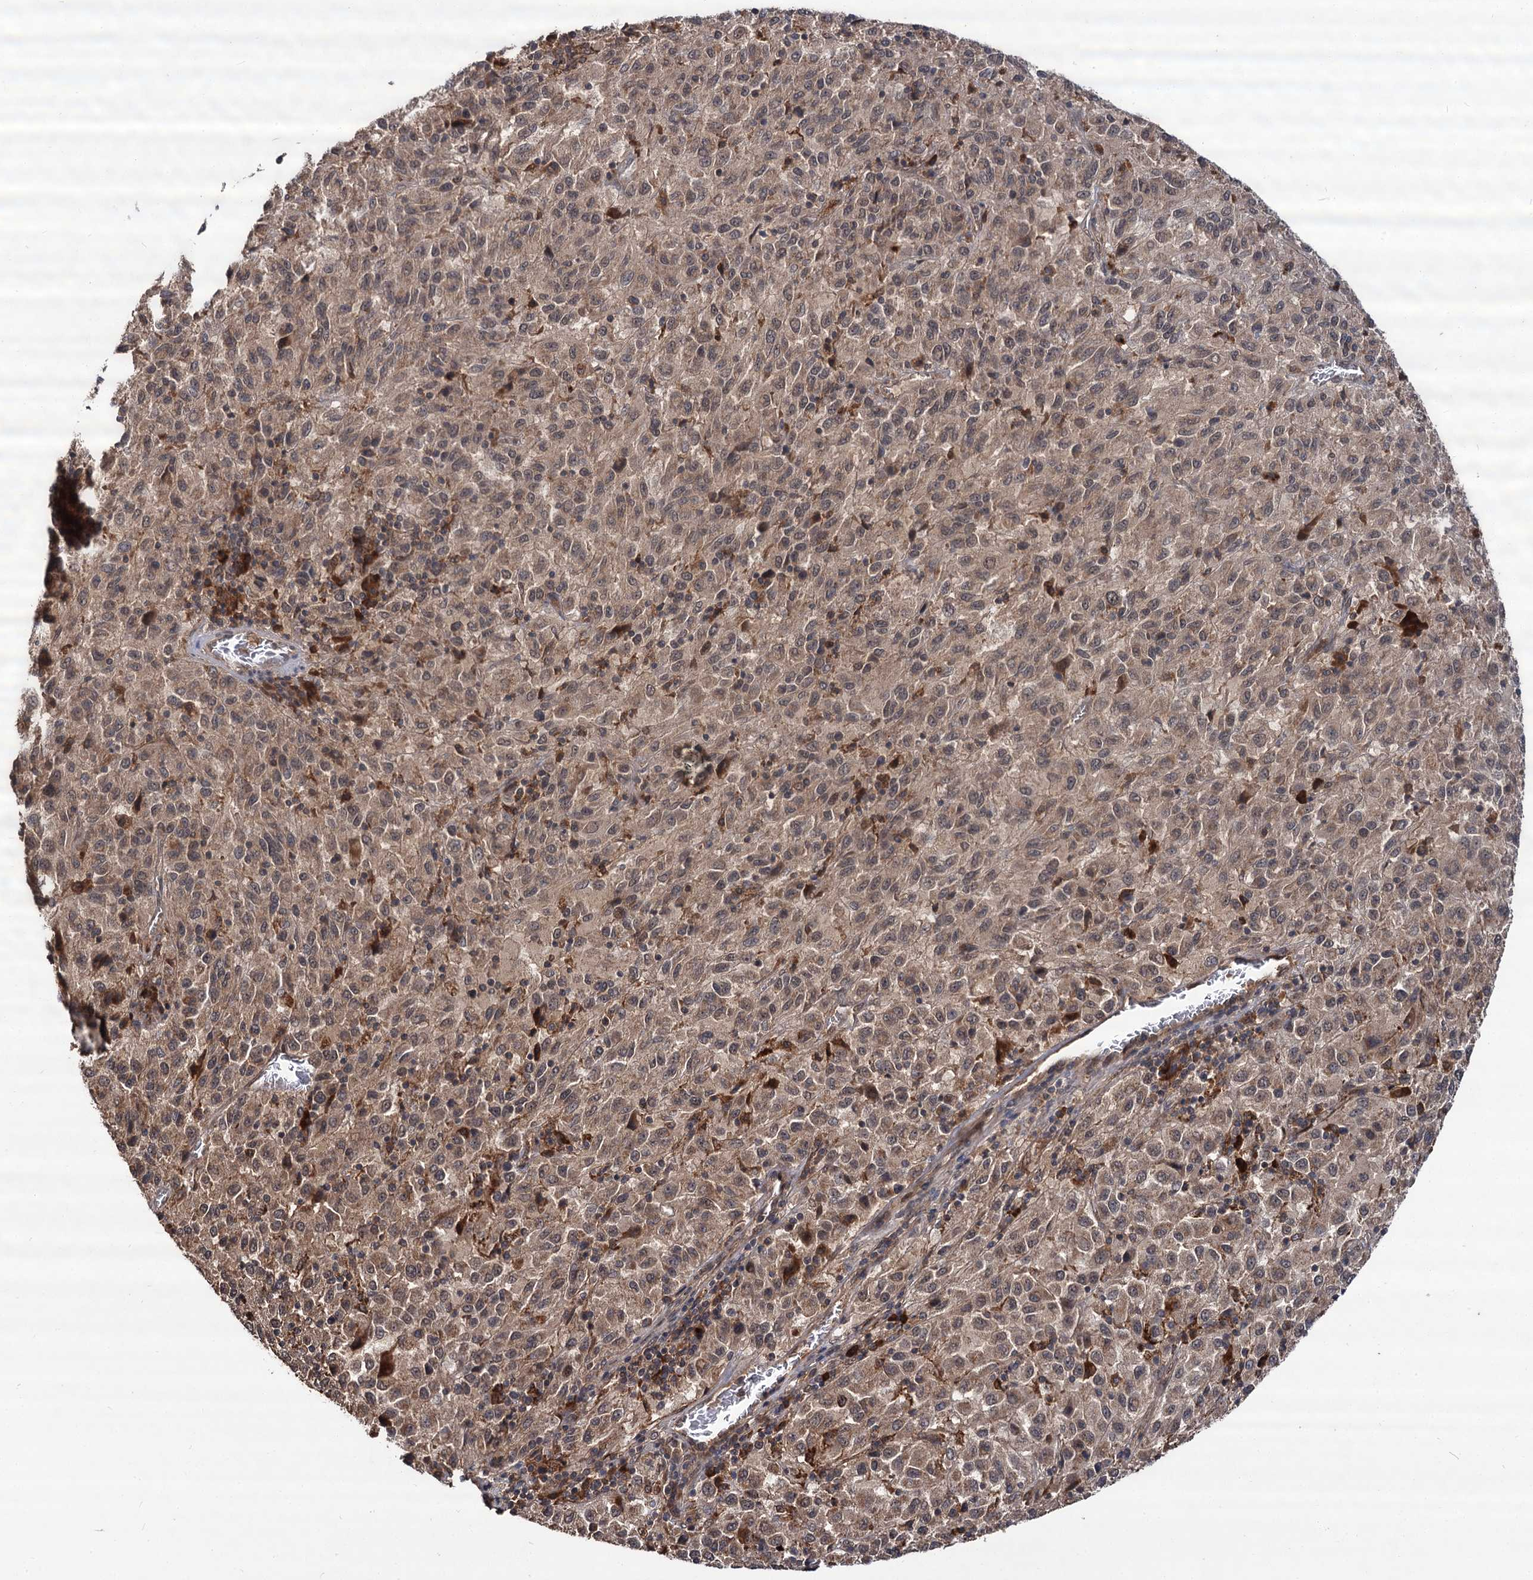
{"staining": {"intensity": "weak", "quantity": "25%-75%", "location": "cytoplasmic/membranous"}, "tissue": "melanoma", "cell_type": "Tumor cells", "image_type": "cancer", "snomed": [{"axis": "morphology", "description": "Malignant melanoma, Metastatic site"}, {"axis": "topography", "description": "Lung"}], "caption": "A brown stain labels weak cytoplasmic/membranous staining of a protein in melanoma tumor cells.", "gene": "MBD6", "patient": {"sex": "male", "age": 64}}